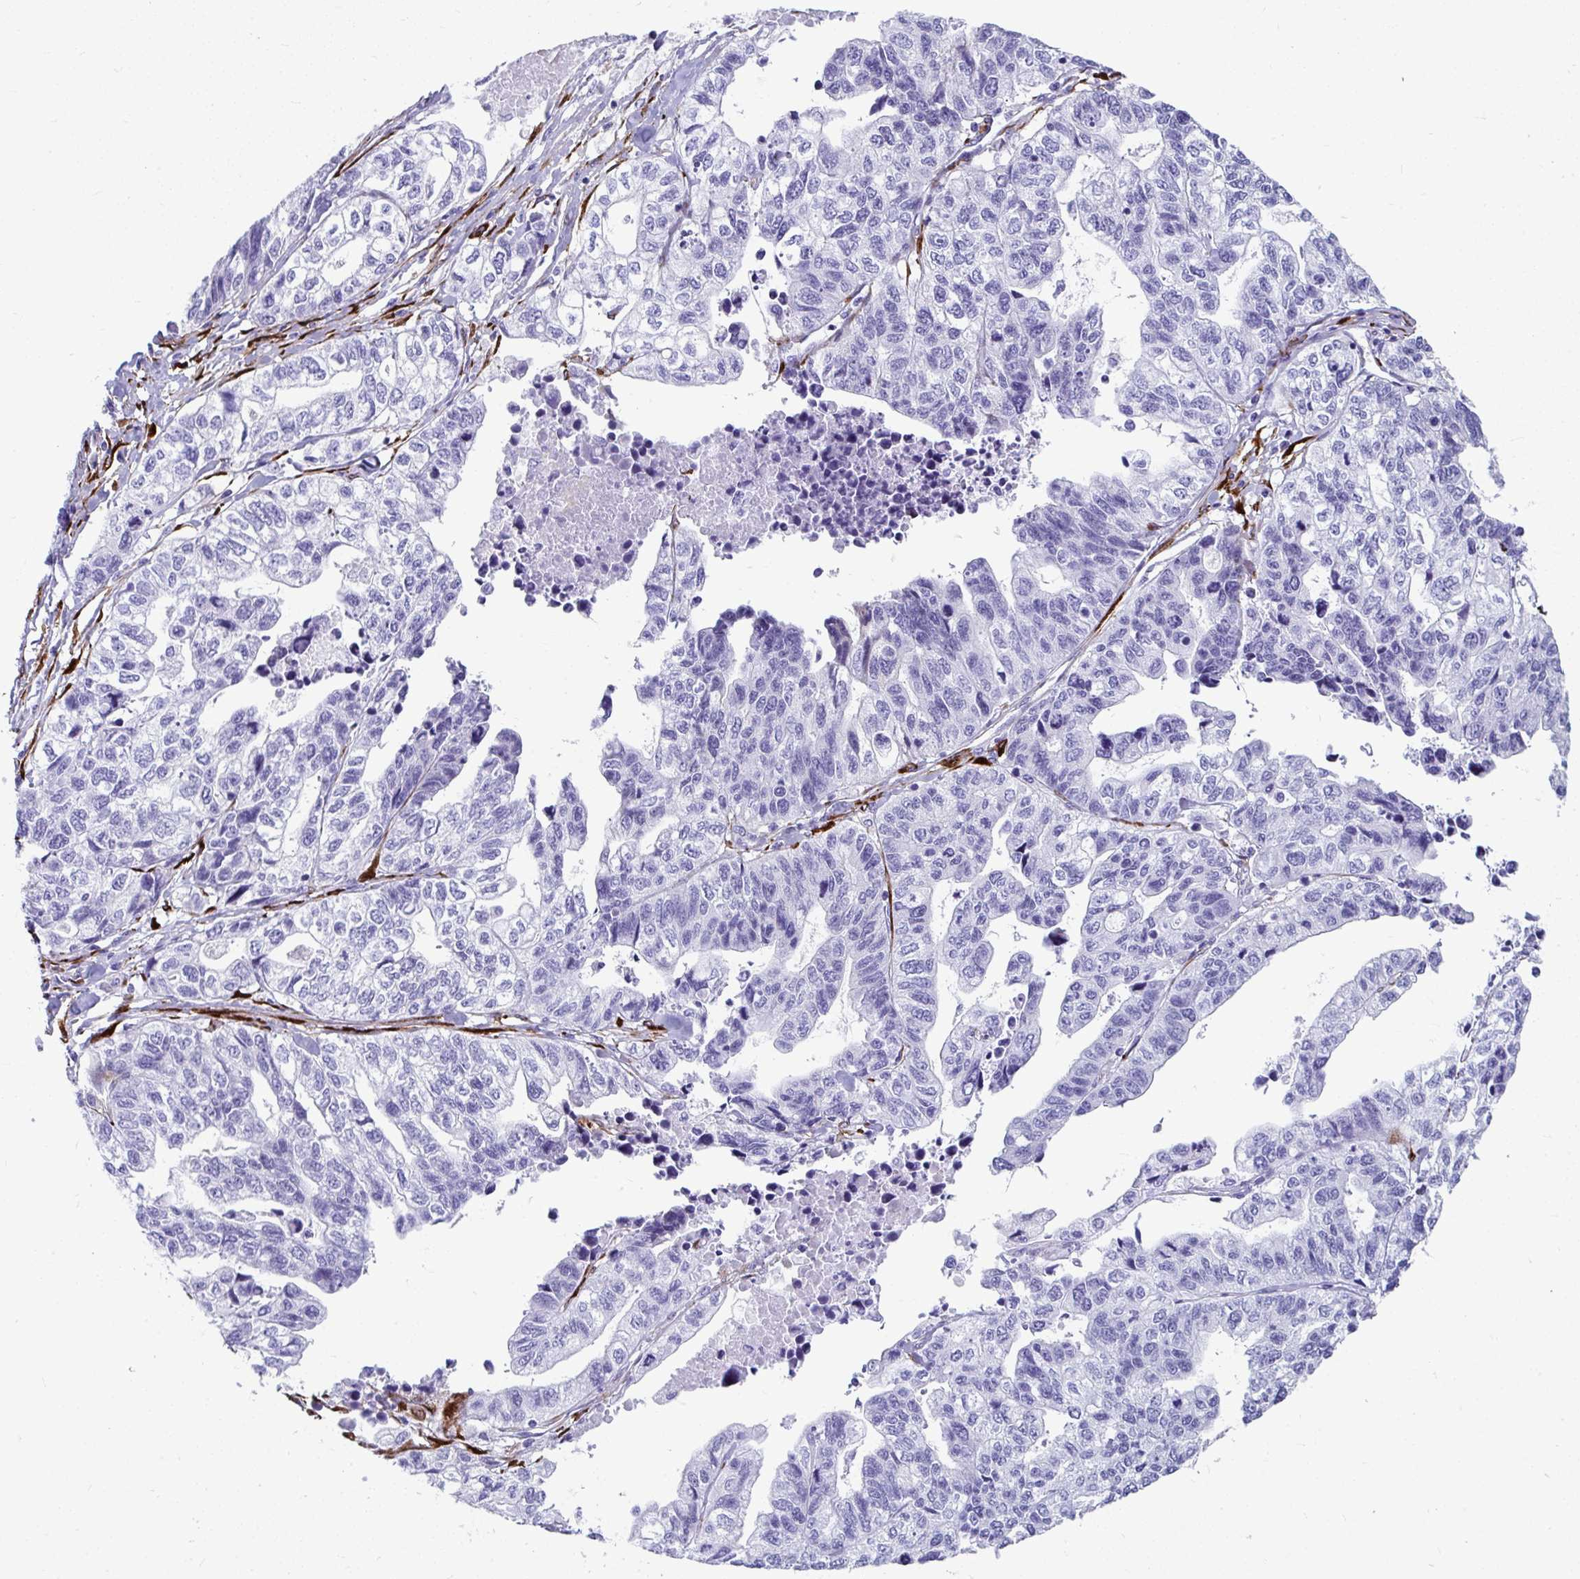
{"staining": {"intensity": "negative", "quantity": "none", "location": "none"}, "tissue": "stomach cancer", "cell_type": "Tumor cells", "image_type": "cancer", "snomed": [{"axis": "morphology", "description": "Adenocarcinoma, NOS"}, {"axis": "topography", "description": "Stomach, upper"}], "caption": "Tumor cells are negative for brown protein staining in stomach adenocarcinoma.", "gene": "GRXCR2", "patient": {"sex": "female", "age": 67}}